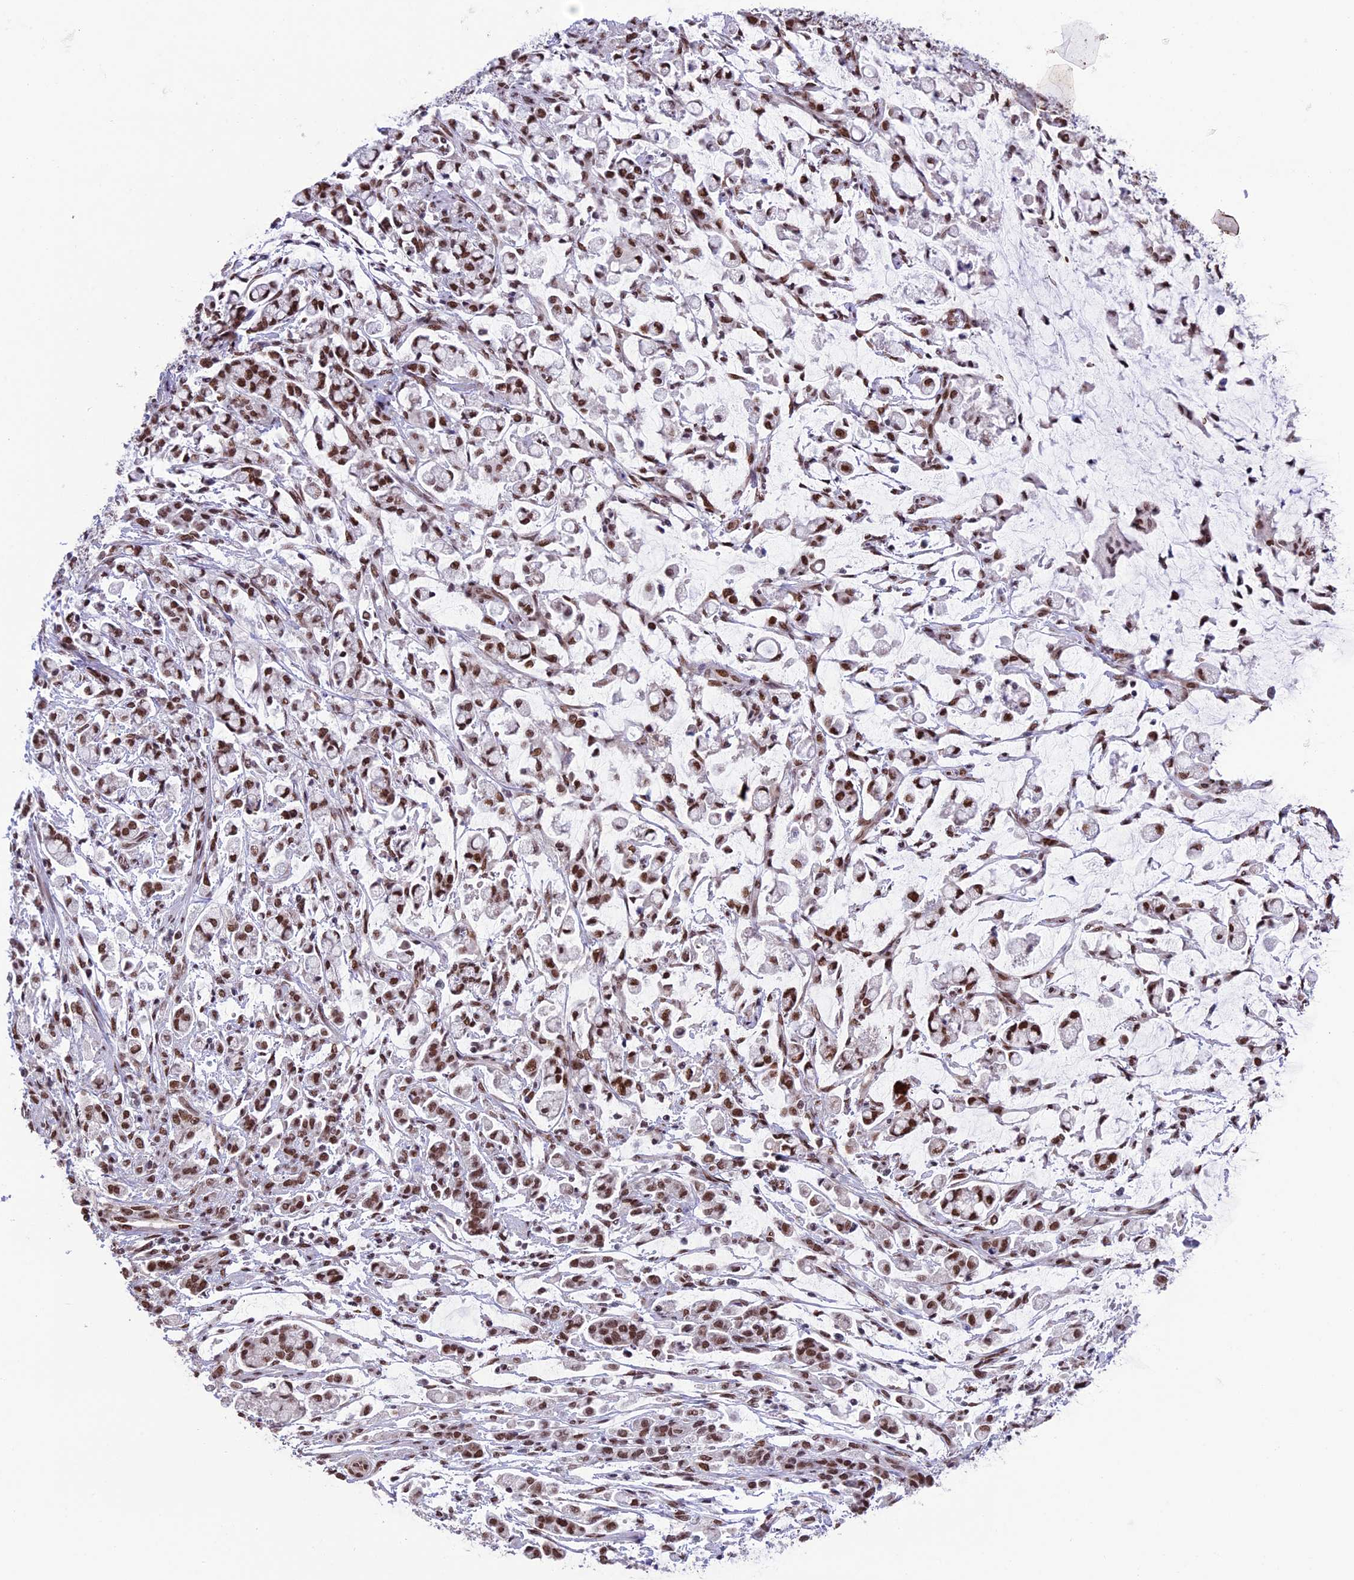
{"staining": {"intensity": "moderate", "quantity": ">75%", "location": "nuclear"}, "tissue": "stomach cancer", "cell_type": "Tumor cells", "image_type": "cancer", "snomed": [{"axis": "morphology", "description": "Adenocarcinoma, NOS"}, {"axis": "topography", "description": "Stomach"}], "caption": "Tumor cells show moderate nuclear expression in approximately >75% of cells in stomach cancer.", "gene": "MPHOSPH8", "patient": {"sex": "female", "age": 60}}